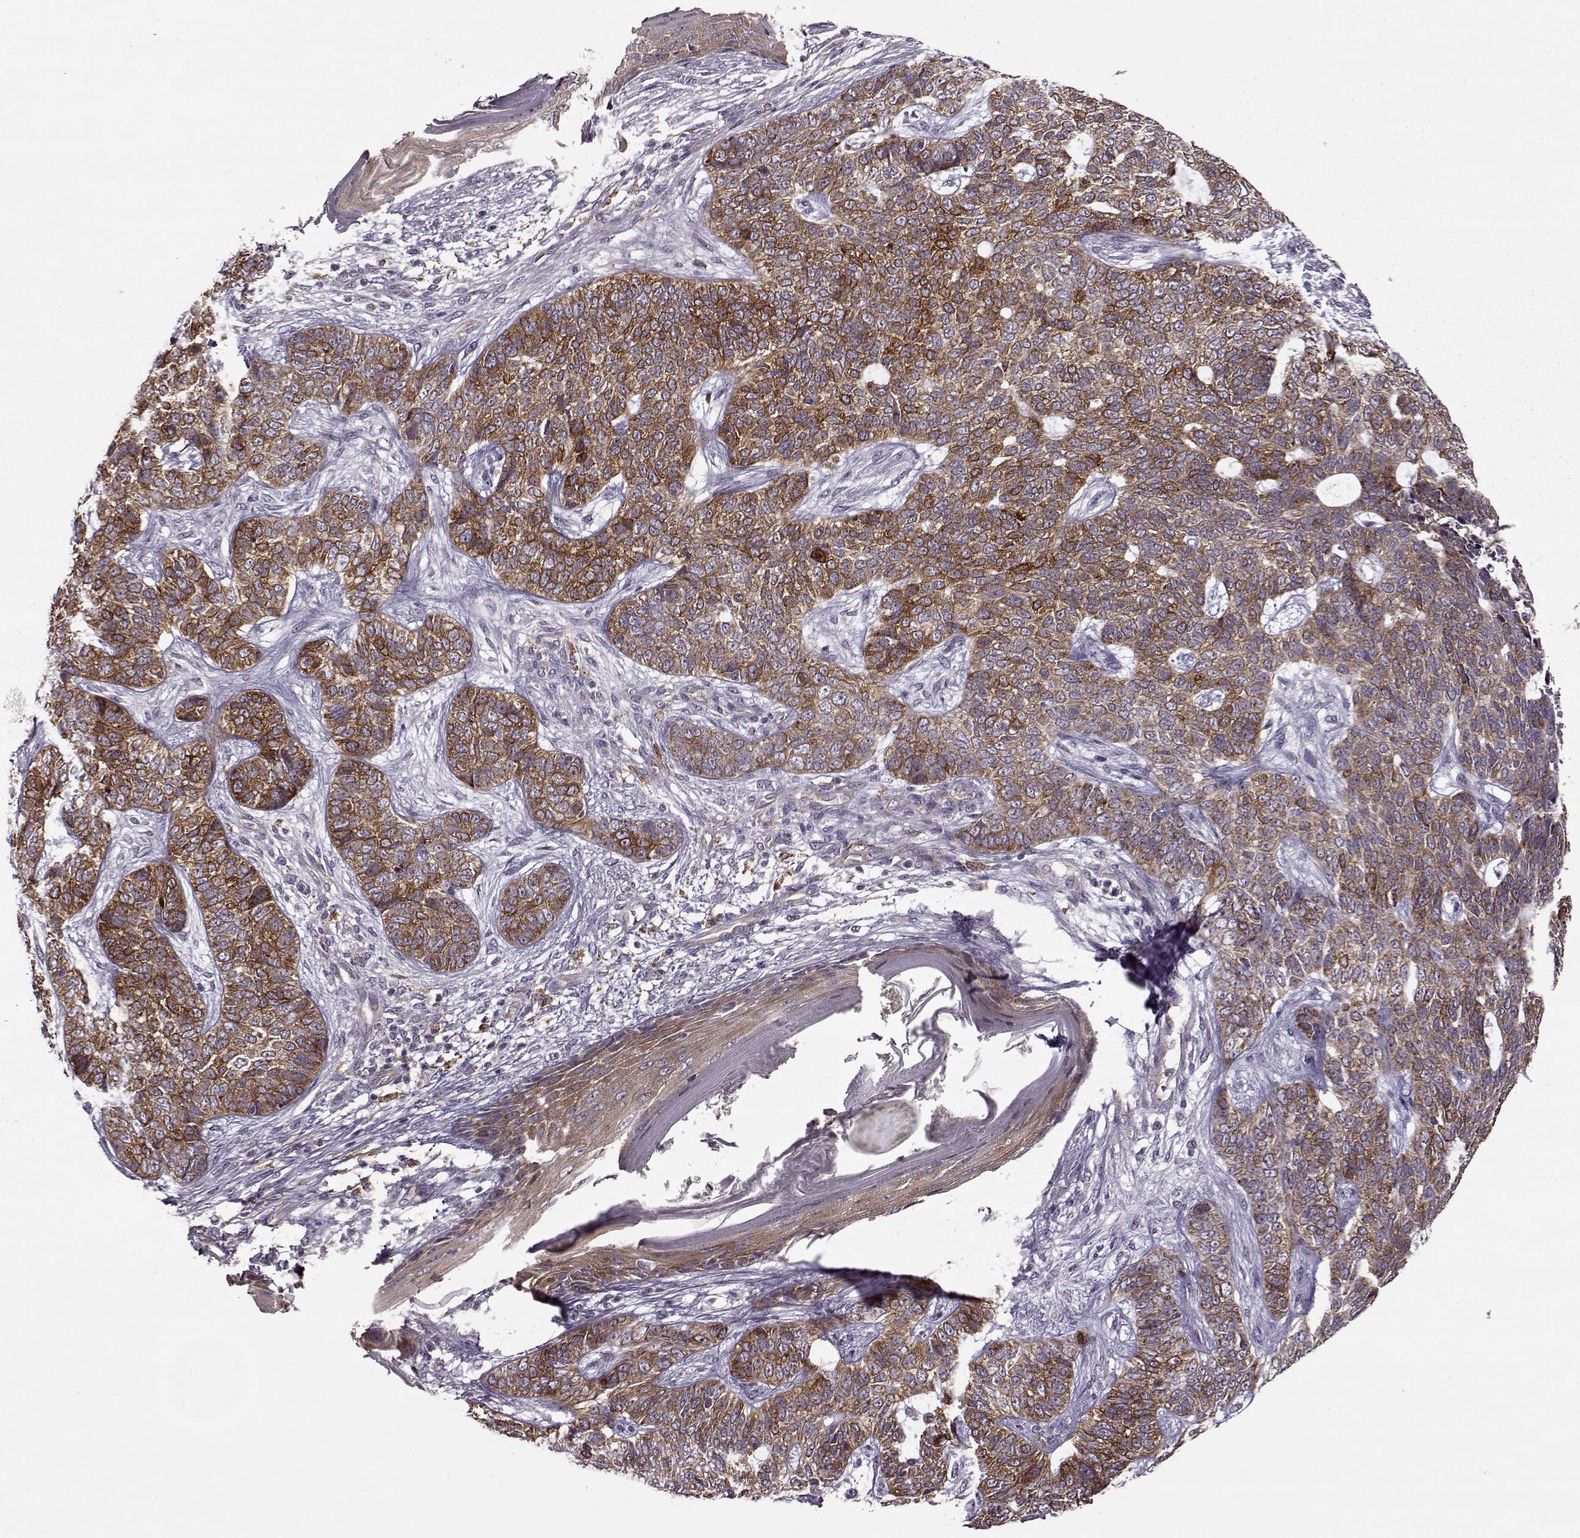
{"staining": {"intensity": "strong", "quantity": ">75%", "location": "cytoplasmic/membranous"}, "tissue": "skin cancer", "cell_type": "Tumor cells", "image_type": "cancer", "snomed": [{"axis": "morphology", "description": "Basal cell carcinoma"}, {"axis": "topography", "description": "Skin"}], "caption": "A histopathology image of human skin basal cell carcinoma stained for a protein exhibits strong cytoplasmic/membranous brown staining in tumor cells. The protein of interest is shown in brown color, while the nuclei are stained blue.", "gene": "MTSS1", "patient": {"sex": "female", "age": 69}}